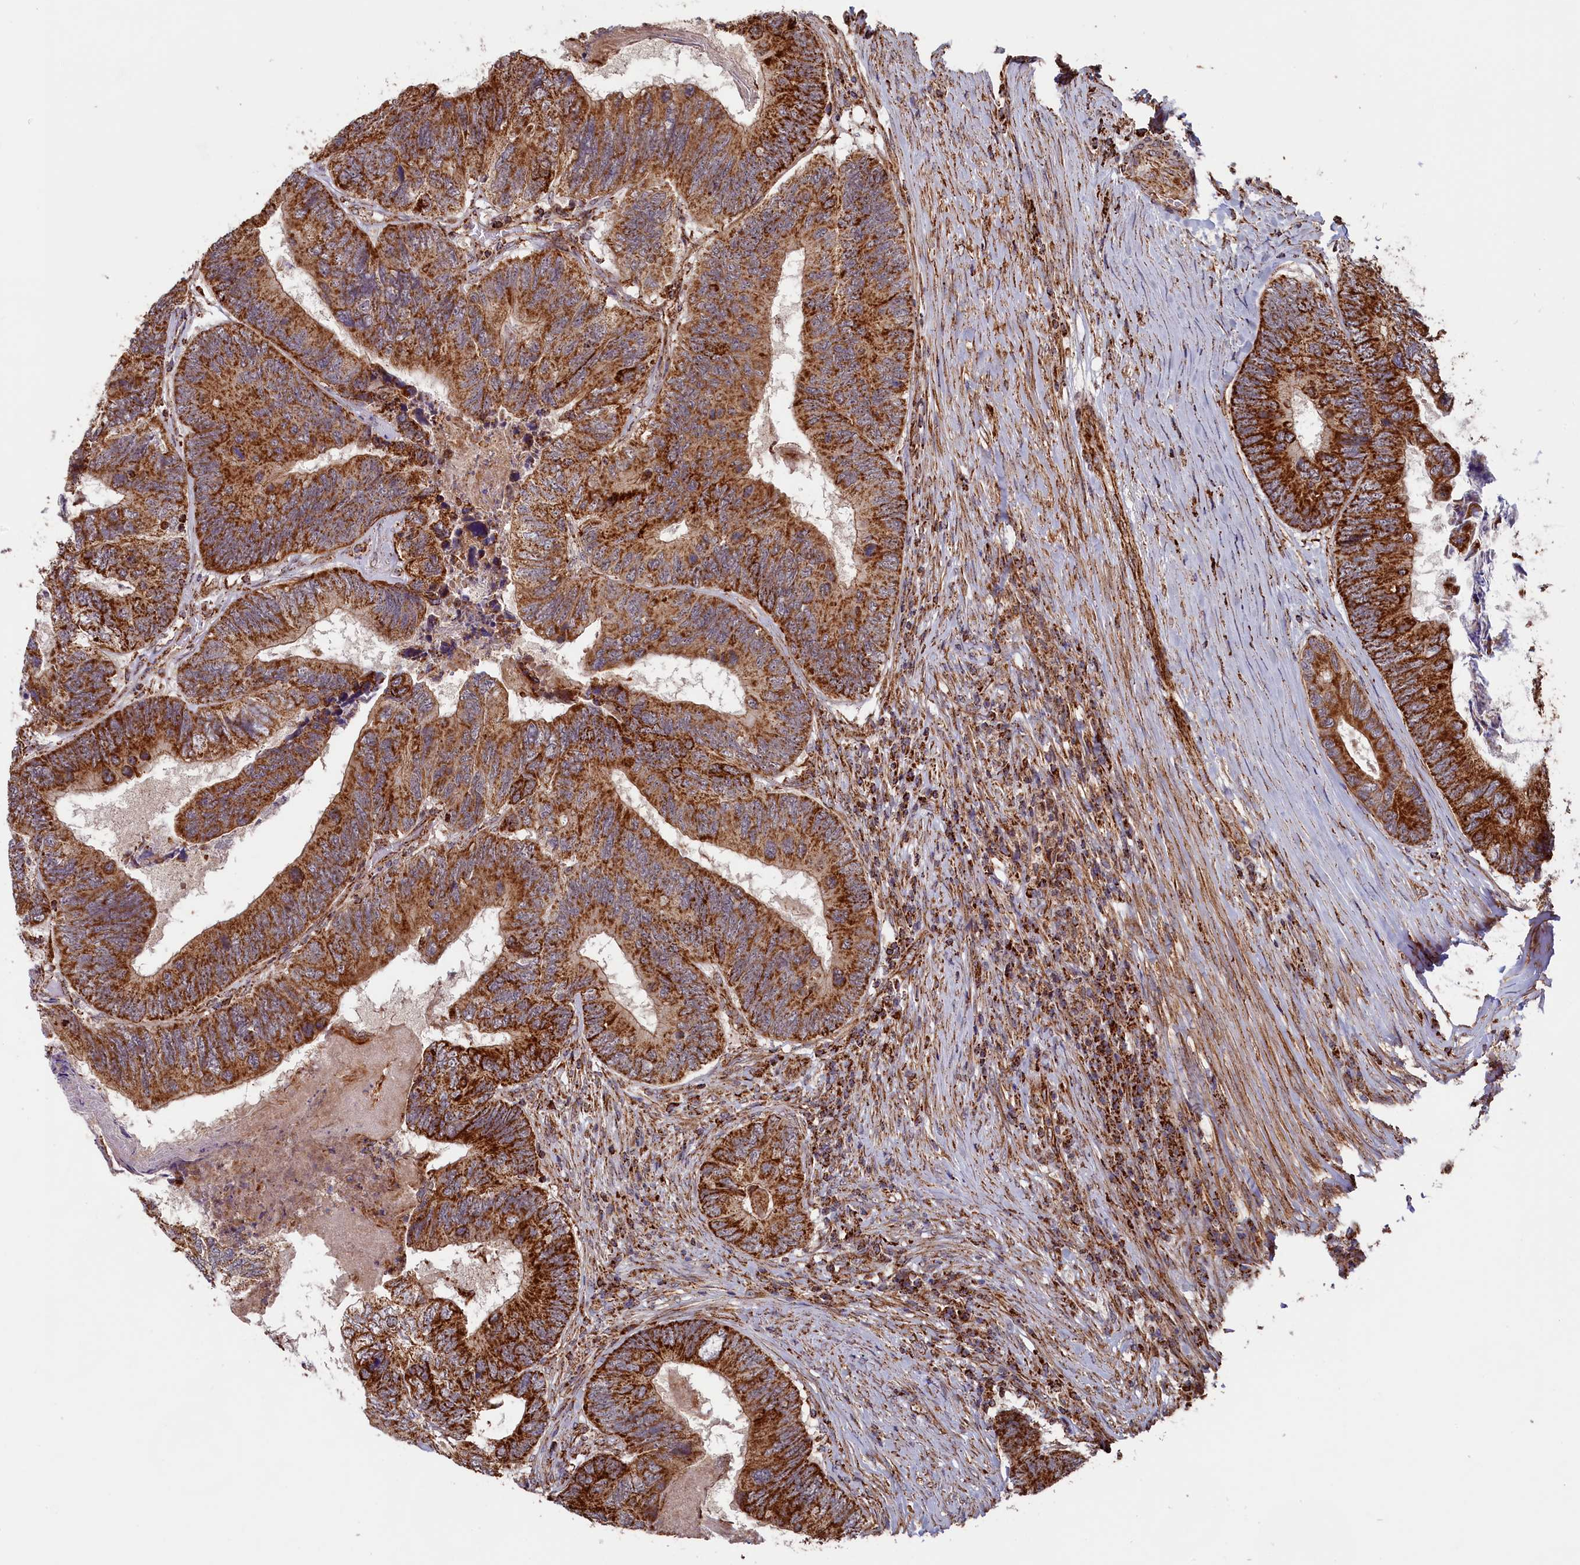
{"staining": {"intensity": "strong", "quantity": ">75%", "location": "cytoplasmic/membranous"}, "tissue": "colorectal cancer", "cell_type": "Tumor cells", "image_type": "cancer", "snomed": [{"axis": "morphology", "description": "Adenocarcinoma, NOS"}, {"axis": "topography", "description": "Colon"}], "caption": "Colorectal cancer (adenocarcinoma) stained with a brown dye demonstrates strong cytoplasmic/membranous positive staining in approximately >75% of tumor cells.", "gene": "MACROD1", "patient": {"sex": "female", "age": 67}}